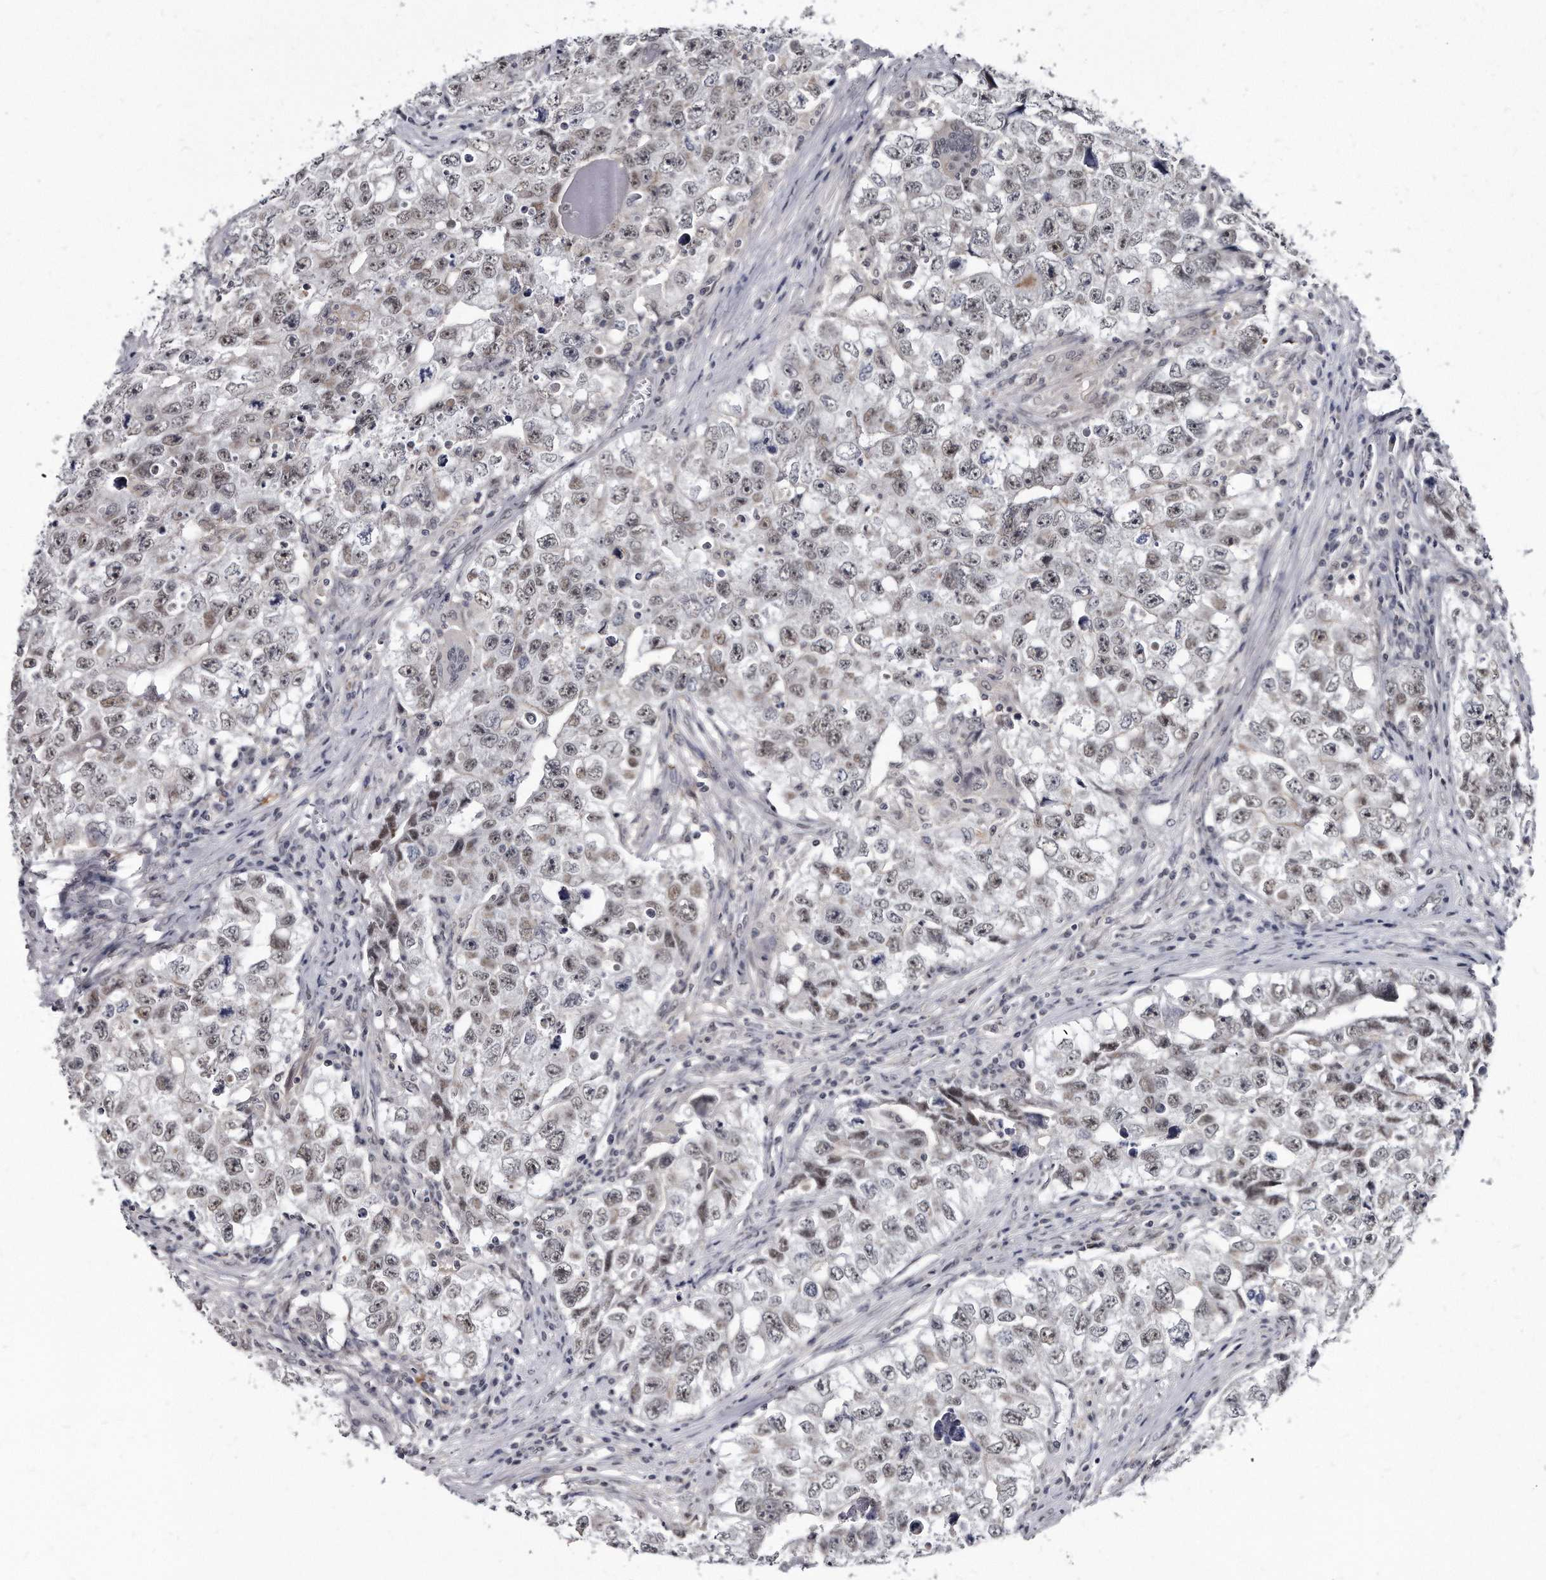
{"staining": {"intensity": "weak", "quantity": "<25%", "location": "nuclear"}, "tissue": "testis cancer", "cell_type": "Tumor cells", "image_type": "cancer", "snomed": [{"axis": "morphology", "description": "Seminoma, NOS"}, {"axis": "morphology", "description": "Carcinoma, Embryonal, NOS"}, {"axis": "topography", "description": "Testis"}], "caption": "A histopathology image of human seminoma (testis) is negative for staining in tumor cells.", "gene": "KLHDC3", "patient": {"sex": "male", "age": 43}}